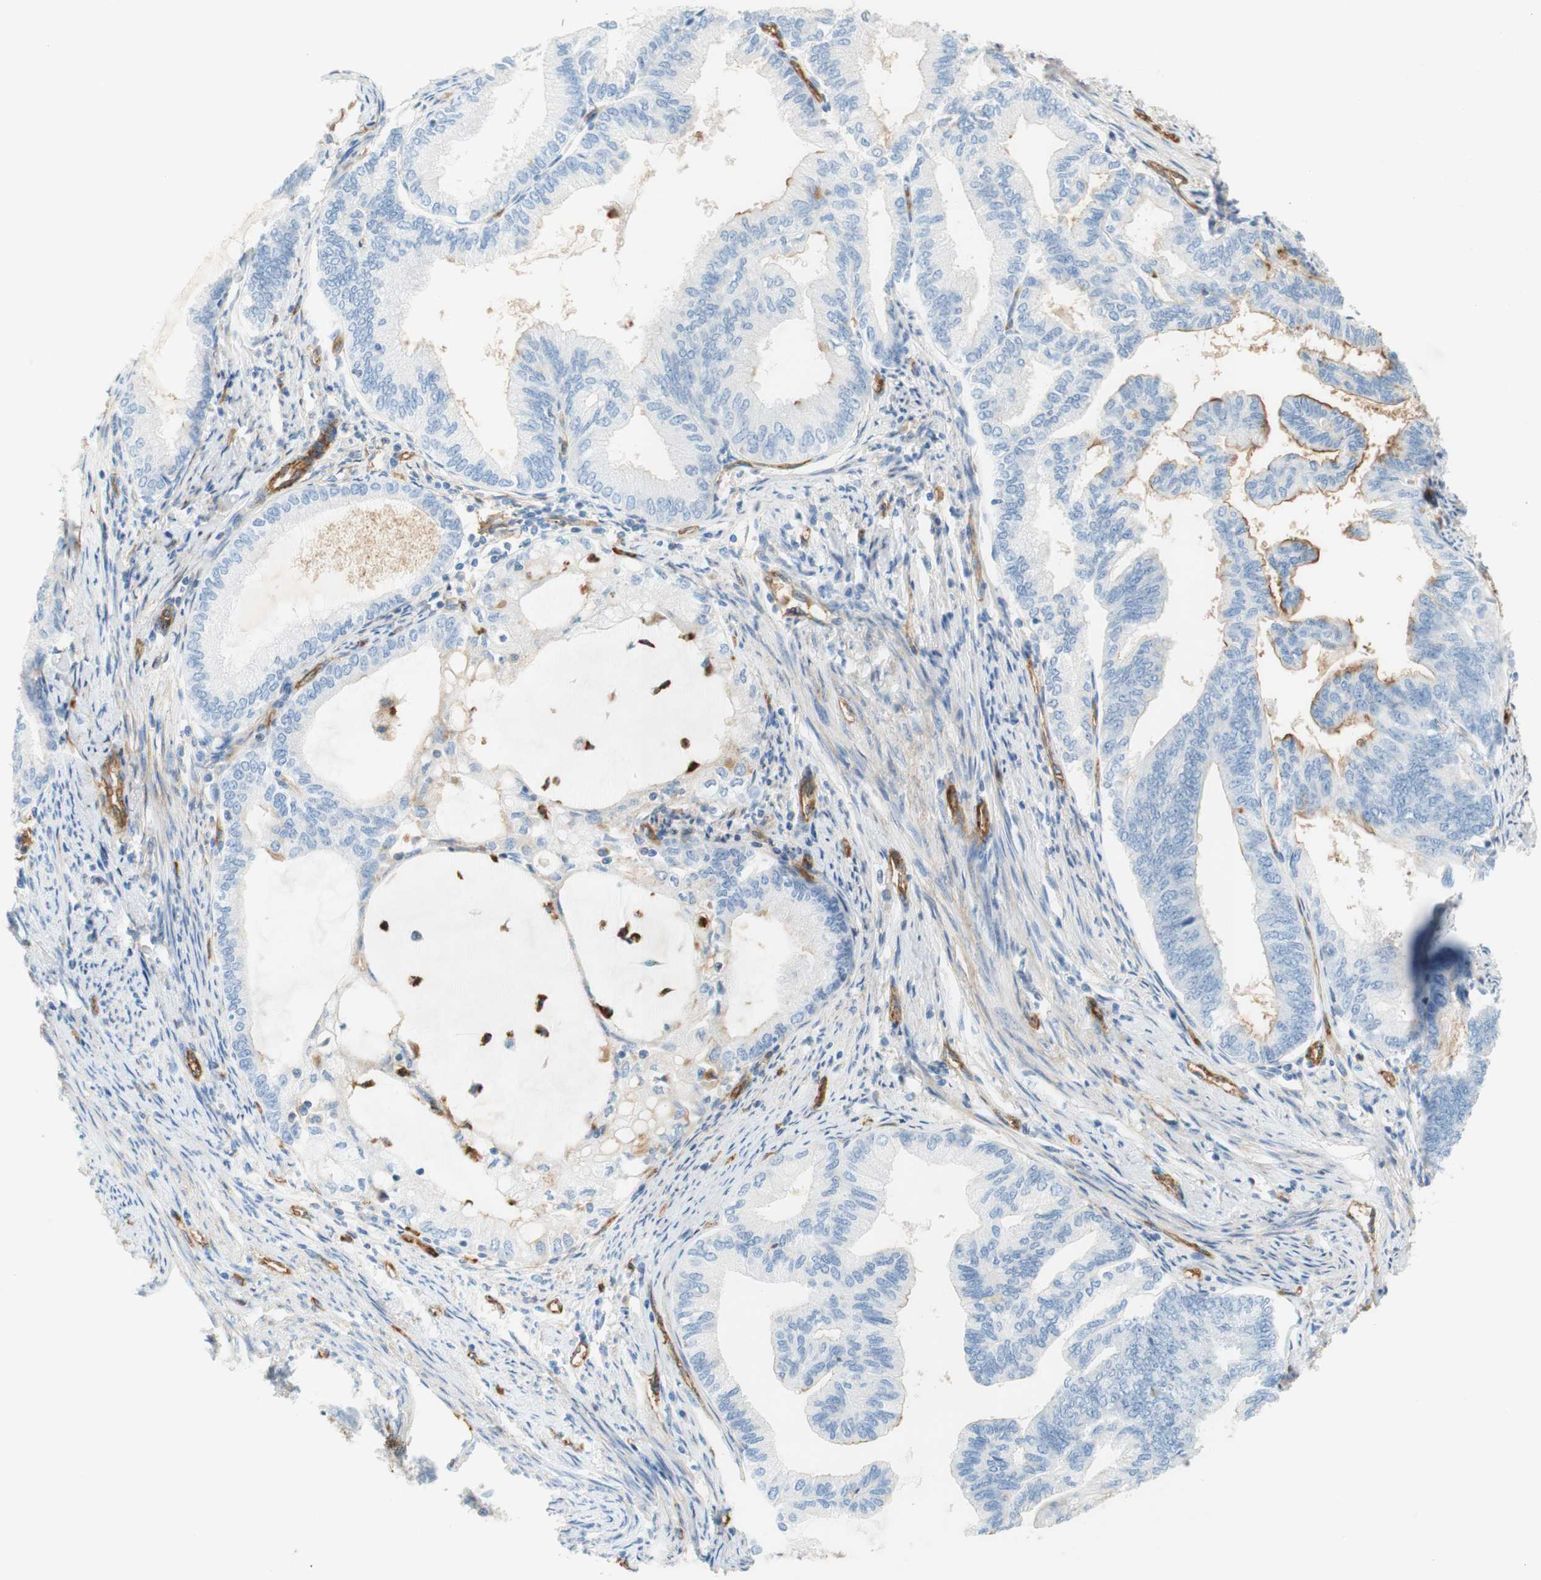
{"staining": {"intensity": "moderate", "quantity": "<25%", "location": "cytoplasmic/membranous"}, "tissue": "endometrial cancer", "cell_type": "Tumor cells", "image_type": "cancer", "snomed": [{"axis": "morphology", "description": "Adenocarcinoma, NOS"}, {"axis": "topography", "description": "Endometrium"}], "caption": "Human endometrial cancer stained for a protein (brown) demonstrates moderate cytoplasmic/membranous positive staining in approximately <25% of tumor cells.", "gene": "STOM", "patient": {"sex": "female", "age": 86}}